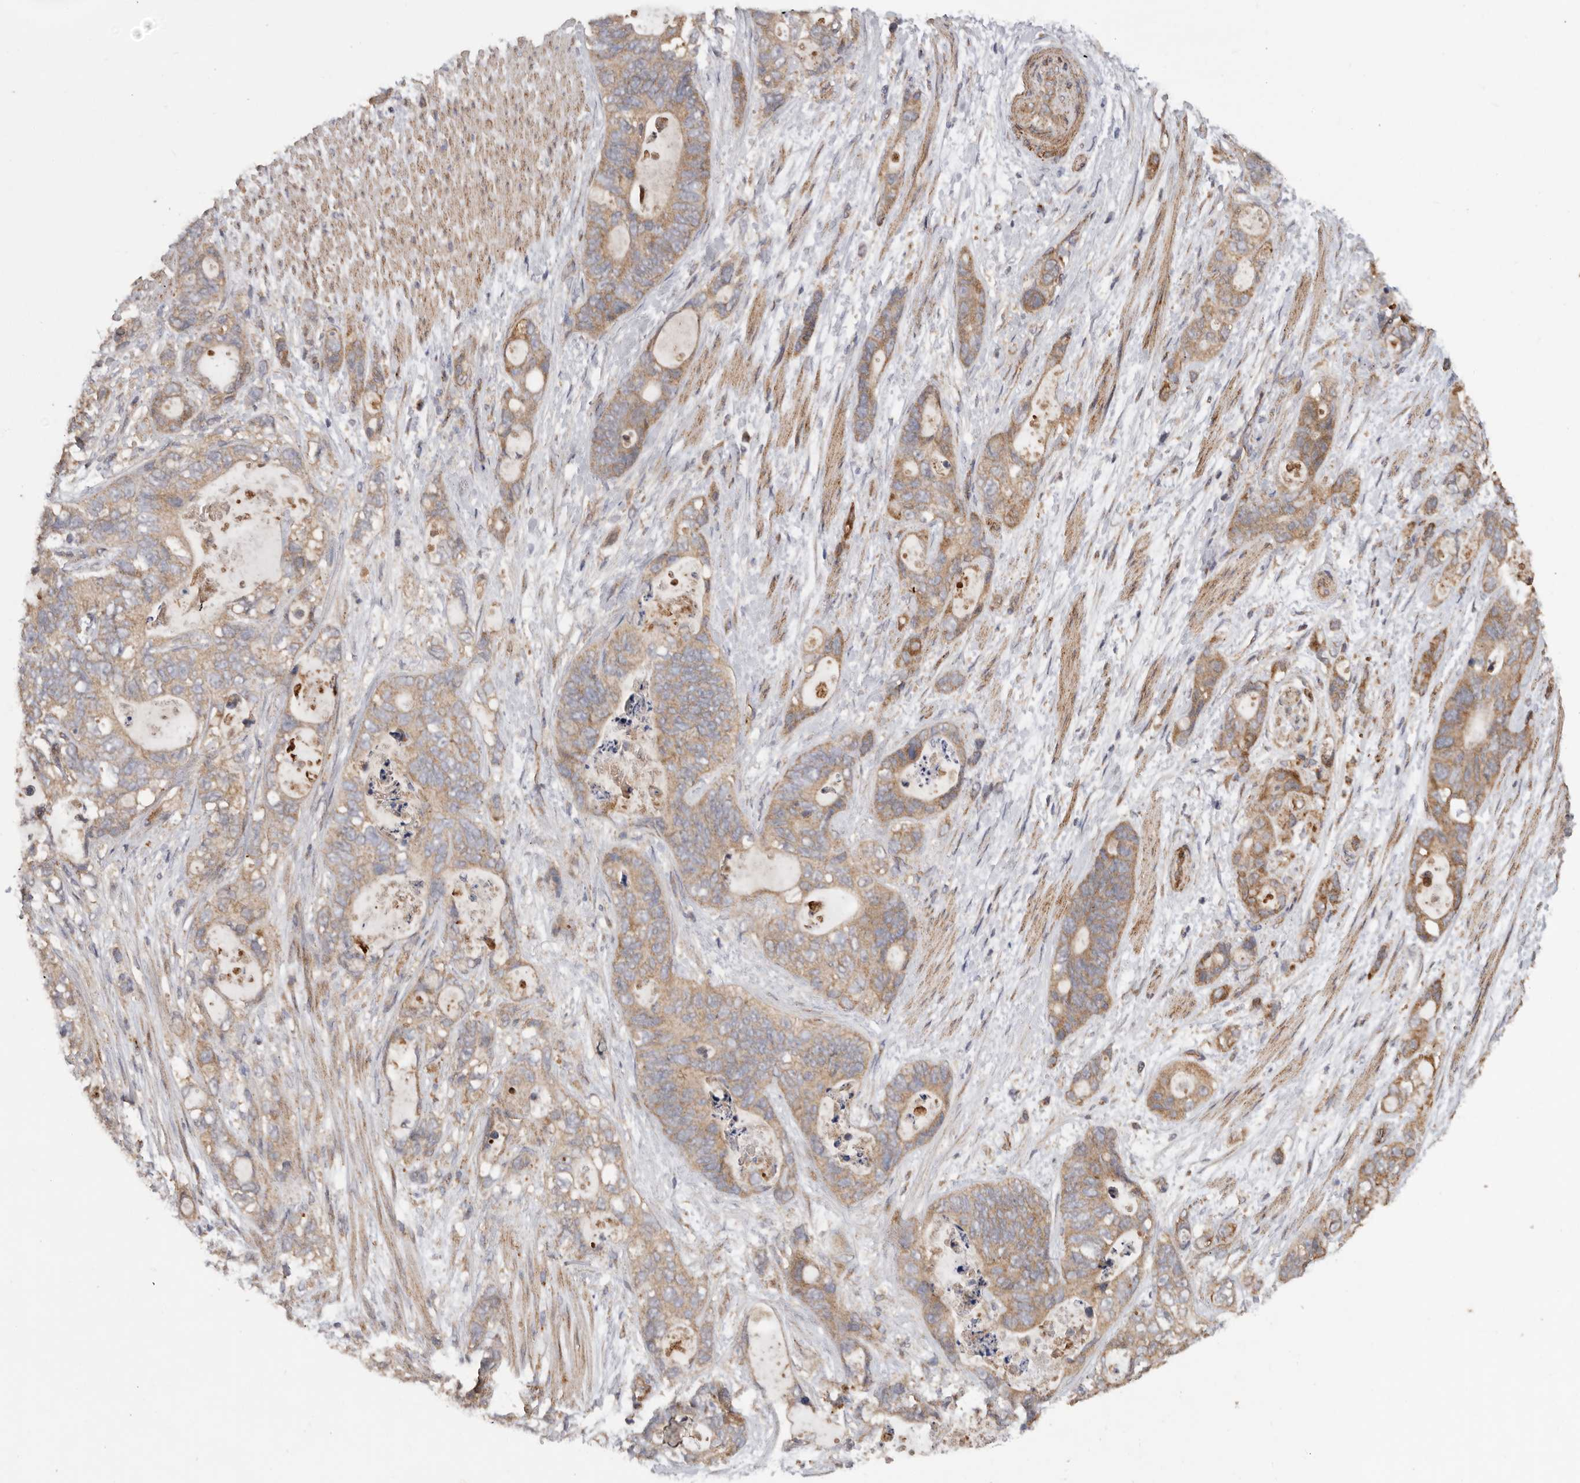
{"staining": {"intensity": "moderate", "quantity": ">75%", "location": "cytoplasmic/membranous"}, "tissue": "stomach cancer", "cell_type": "Tumor cells", "image_type": "cancer", "snomed": [{"axis": "morphology", "description": "Normal tissue, NOS"}, {"axis": "morphology", "description": "Adenocarcinoma, NOS"}, {"axis": "topography", "description": "Stomach"}], "caption": "Protein staining exhibits moderate cytoplasmic/membranous staining in approximately >75% of tumor cells in stomach cancer. (Stains: DAB in brown, nuclei in blue, Microscopy: brightfield microscopy at high magnification).", "gene": "PODXL2", "patient": {"sex": "female", "age": 89}}